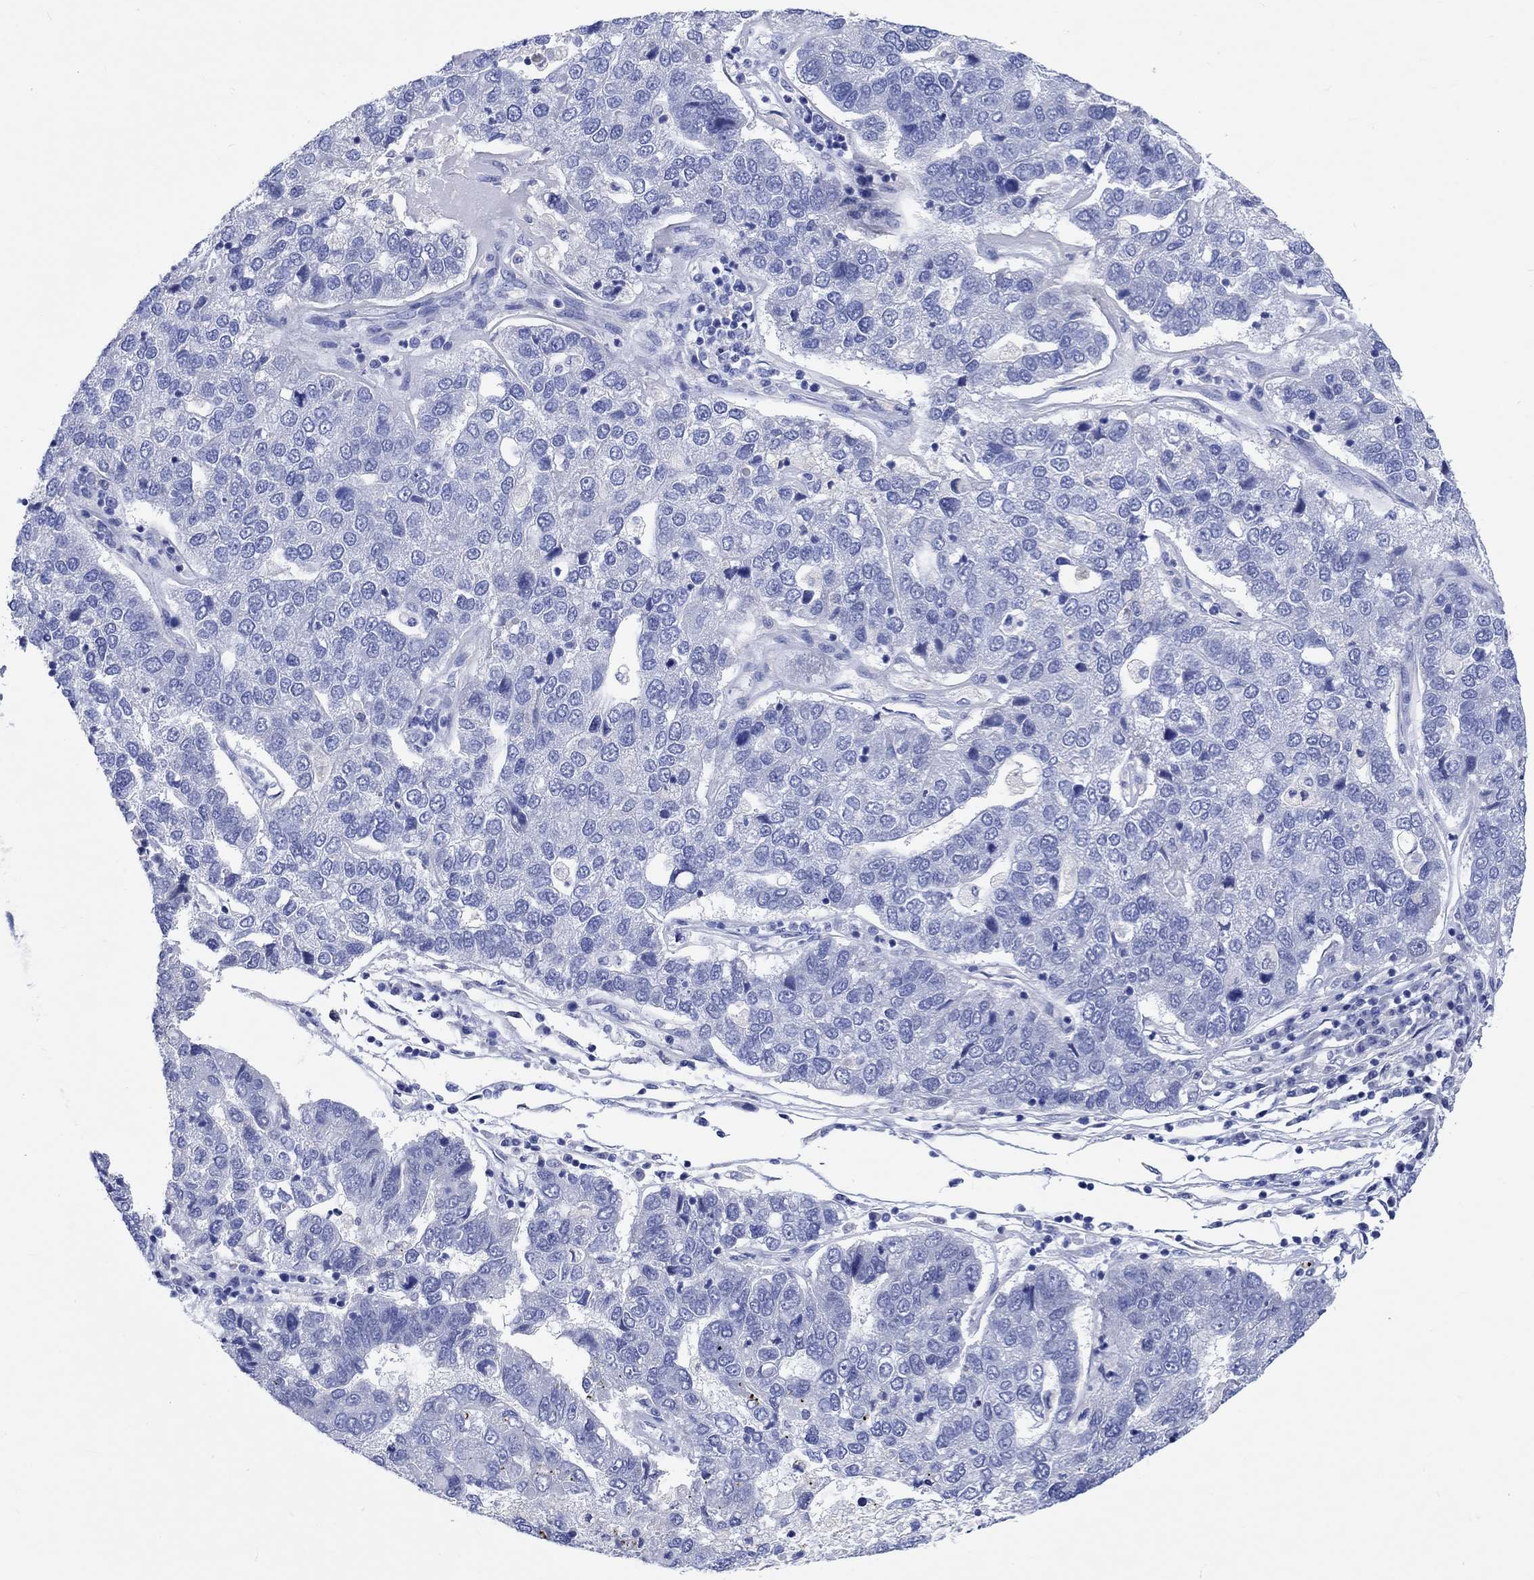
{"staining": {"intensity": "negative", "quantity": "none", "location": "none"}, "tissue": "pancreatic cancer", "cell_type": "Tumor cells", "image_type": "cancer", "snomed": [{"axis": "morphology", "description": "Adenocarcinoma, NOS"}, {"axis": "topography", "description": "Pancreas"}], "caption": "Immunohistochemical staining of human pancreatic adenocarcinoma displays no significant expression in tumor cells.", "gene": "SHISA4", "patient": {"sex": "female", "age": 61}}